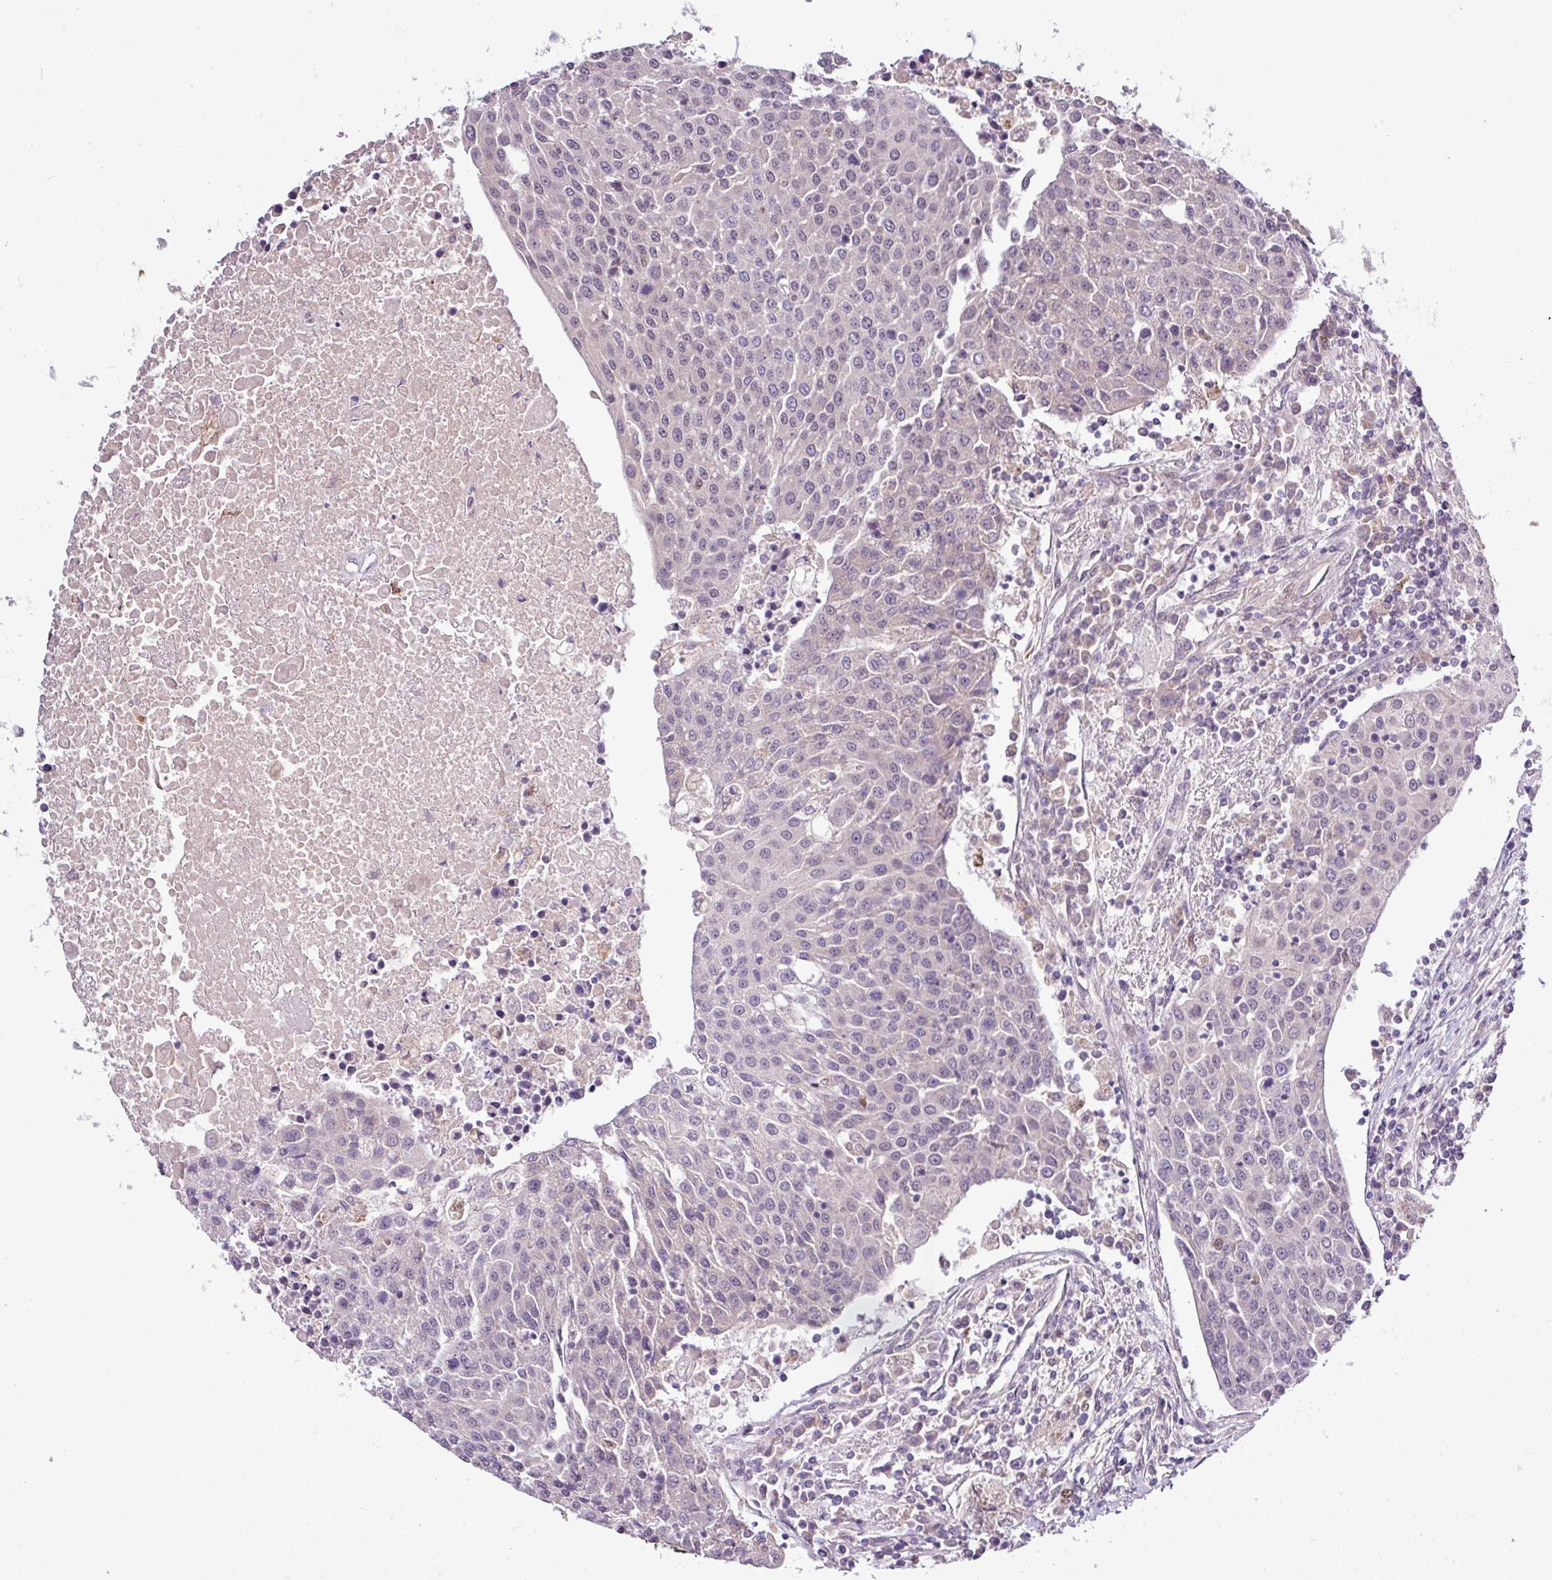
{"staining": {"intensity": "negative", "quantity": "none", "location": "none"}, "tissue": "urothelial cancer", "cell_type": "Tumor cells", "image_type": "cancer", "snomed": [{"axis": "morphology", "description": "Urothelial carcinoma, High grade"}, {"axis": "topography", "description": "Urinary bladder"}], "caption": "DAB immunohistochemical staining of high-grade urothelial carcinoma shows no significant expression in tumor cells.", "gene": "SKIC2", "patient": {"sex": "female", "age": 85}}